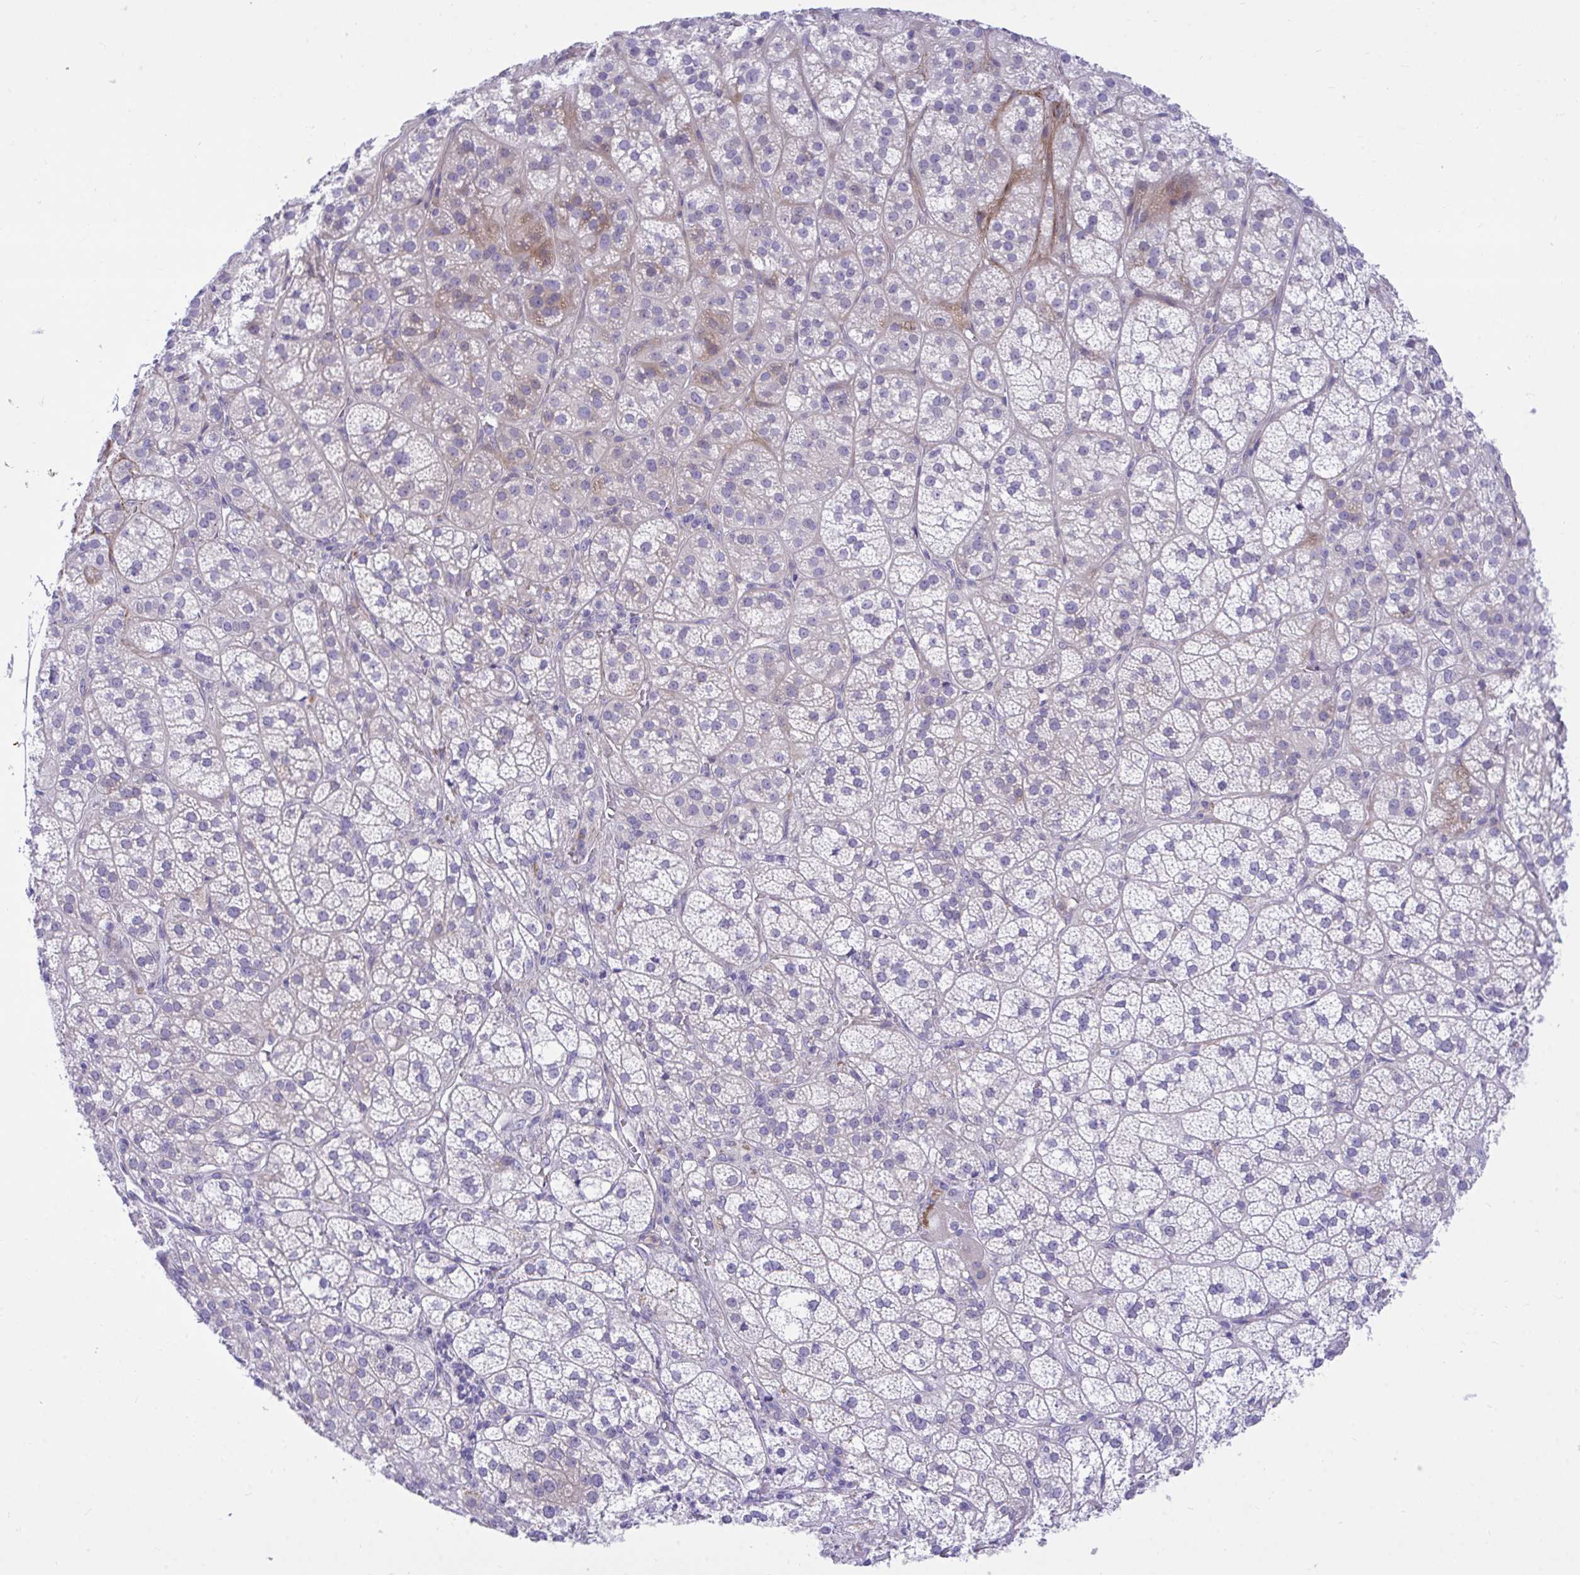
{"staining": {"intensity": "moderate", "quantity": "25%-75%", "location": "cytoplasmic/membranous"}, "tissue": "adrenal gland", "cell_type": "Glandular cells", "image_type": "normal", "snomed": [{"axis": "morphology", "description": "Normal tissue, NOS"}, {"axis": "topography", "description": "Adrenal gland"}], "caption": "The immunohistochemical stain labels moderate cytoplasmic/membranous expression in glandular cells of benign adrenal gland. (Stains: DAB (3,3'-diaminobenzidine) in brown, nuclei in blue, Microscopy: brightfield microscopy at high magnification).", "gene": "MED9", "patient": {"sex": "female", "age": 60}}